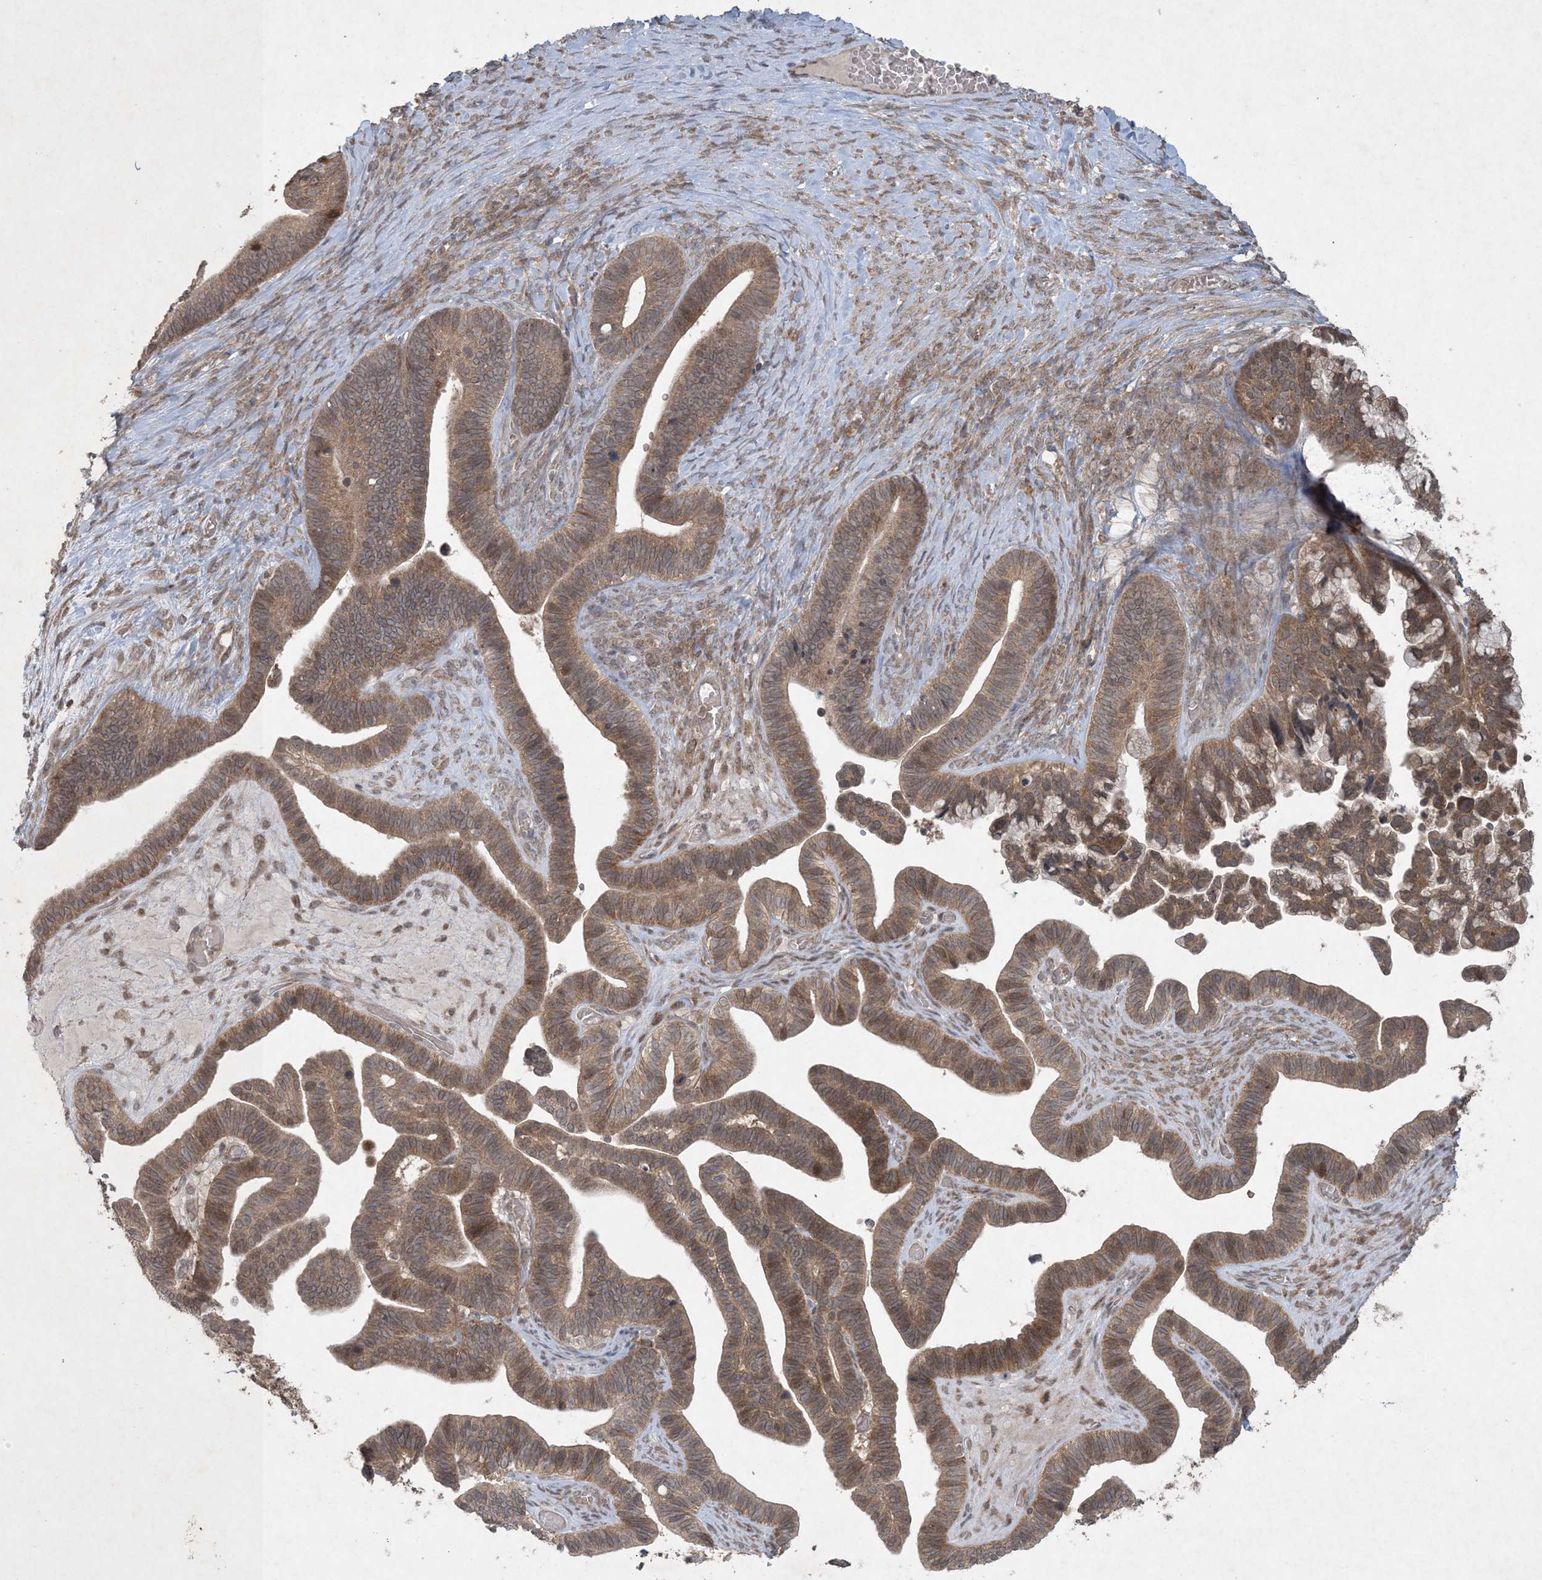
{"staining": {"intensity": "moderate", "quantity": ">75%", "location": "cytoplasmic/membranous,nuclear"}, "tissue": "ovarian cancer", "cell_type": "Tumor cells", "image_type": "cancer", "snomed": [{"axis": "morphology", "description": "Cystadenocarcinoma, serous, NOS"}, {"axis": "topography", "description": "Ovary"}], "caption": "Moderate cytoplasmic/membranous and nuclear positivity for a protein is seen in about >75% of tumor cells of ovarian serous cystadenocarcinoma using IHC.", "gene": "NRBP2", "patient": {"sex": "female", "age": 56}}